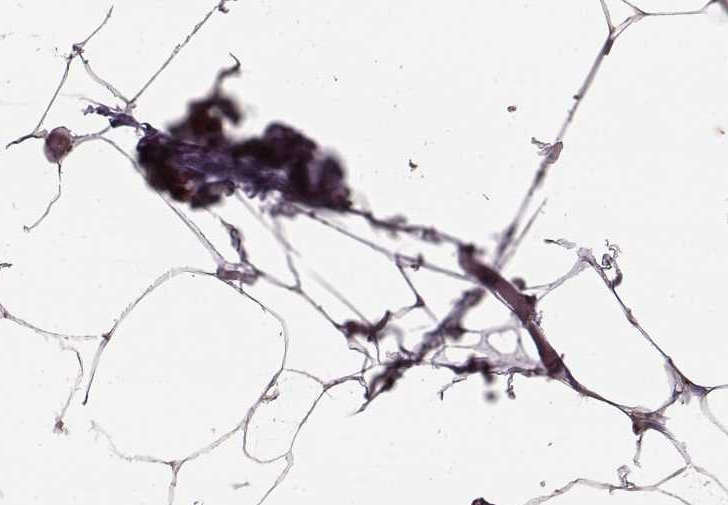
{"staining": {"intensity": "negative", "quantity": "none", "location": "none"}, "tissue": "adipose tissue", "cell_type": "Adipocytes", "image_type": "normal", "snomed": [{"axis": "morphology", "description": "Normal tissue, NOS"}, {"axis": "topography", "description": "Adipose tissue"}], "caption": "Human adipose tissue stained for a protein using immunohistochemistry (IHC) demonstrates no positivity in adipocytes.", "gene": "SLC52A3", "patient": {"sex": "male", "age": 57}}